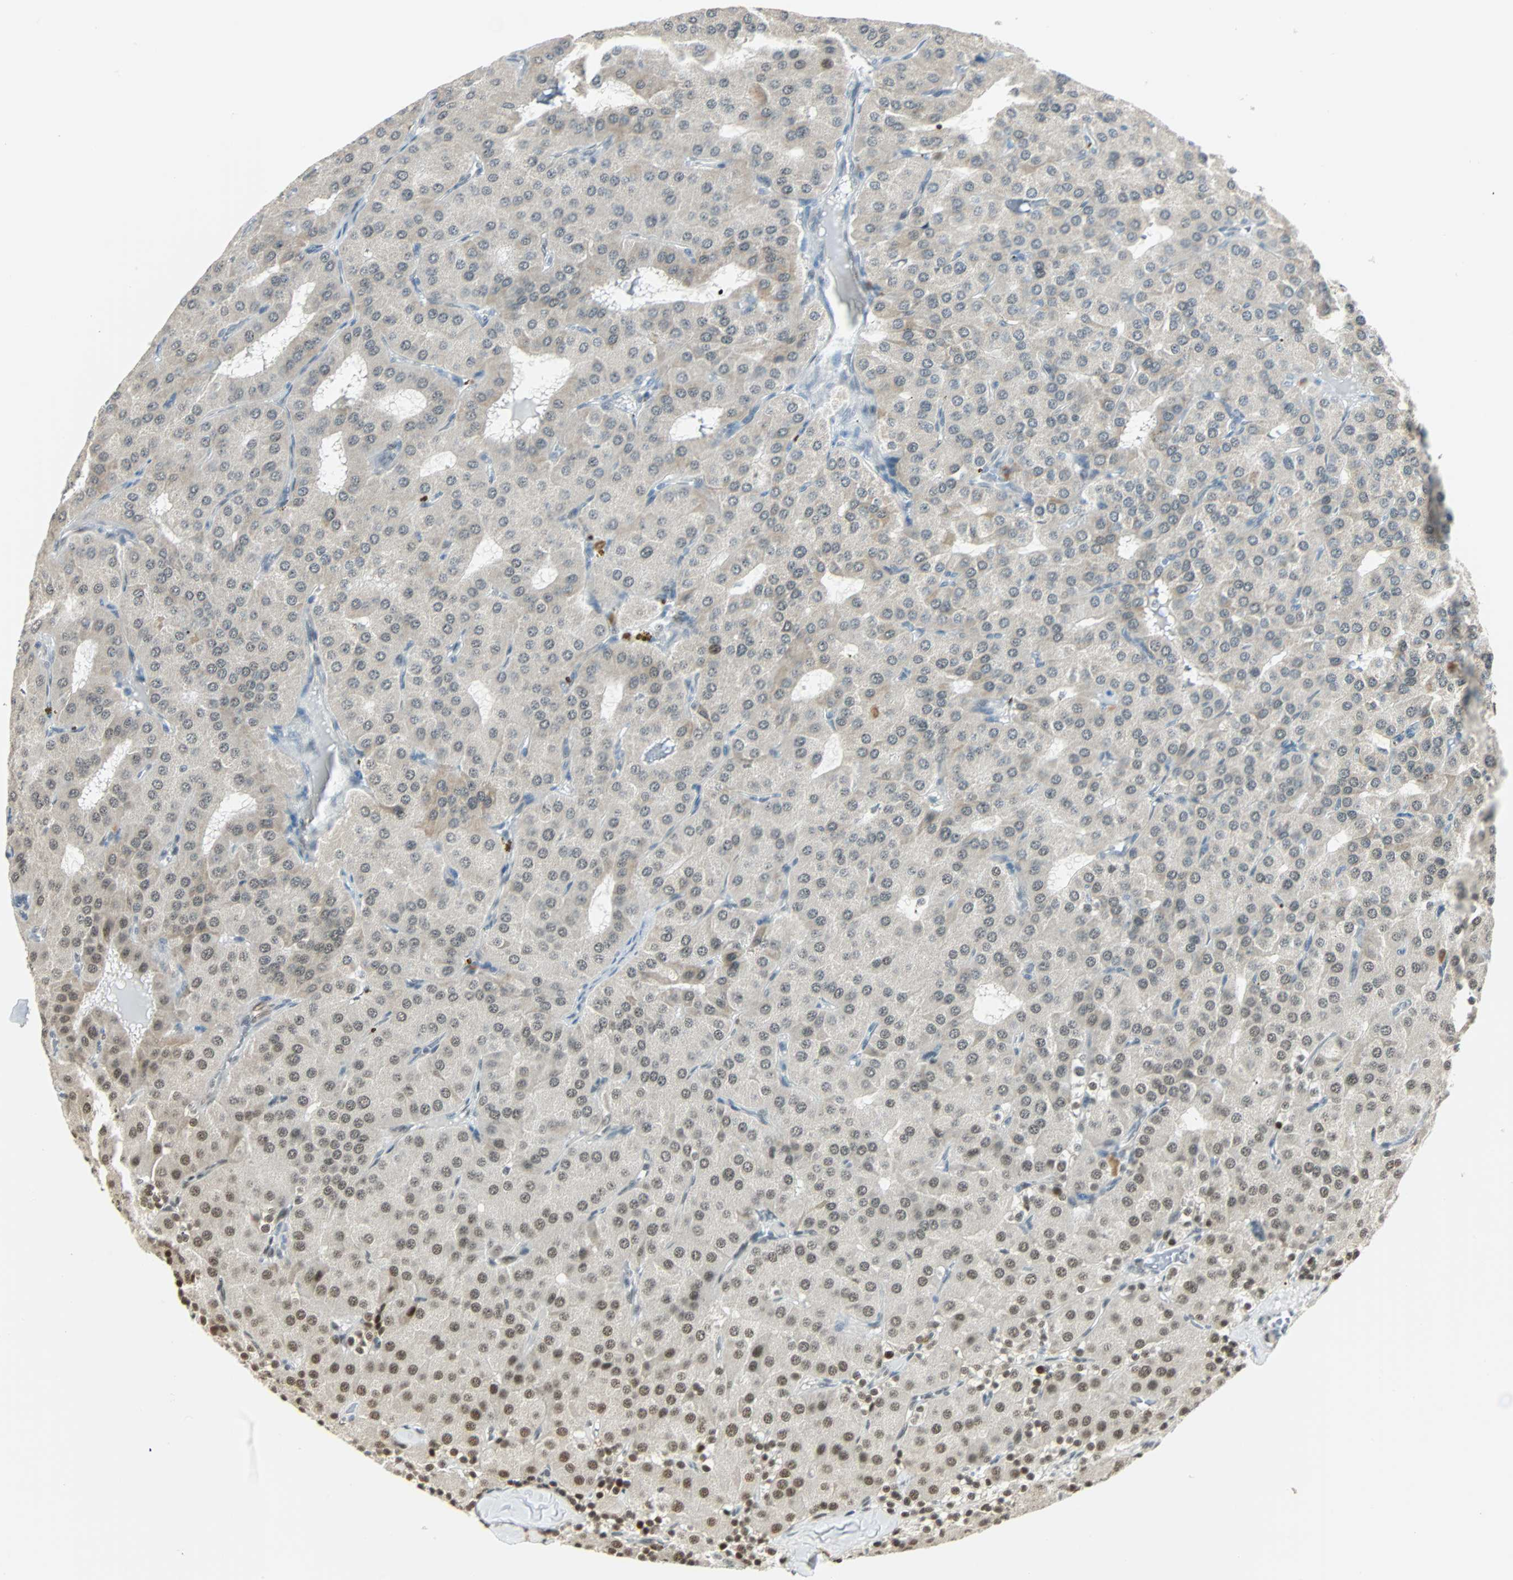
{"staining": {"intensity": "negative", "quantity": "none", "location": "none"}, "tissue": "parathyroid gland", "cell_type": "Glandular cells", "image_type": "normal", "snomed": [{"axis": "morphology", "description": "Normal tissue, NOS"}, {"axis": "morphology", "description": "Adenoma, NOS"}, {"axis": "topography", "description": "Parathyroid gland"}], "caption": "An IHC histopathology image of unremarkable parathyroid gland is shown. There is no staining in glandular cells of parathyroid gland. The staining was performed using DAB (3,3'-diaminobenzidine) to visualize the protein expression in brown, while the nuclei were stained in blue with hematoxylin (Magnification: 20x).", "gene": "NELFE", "patient": {"sex": "female", "age": 86}}